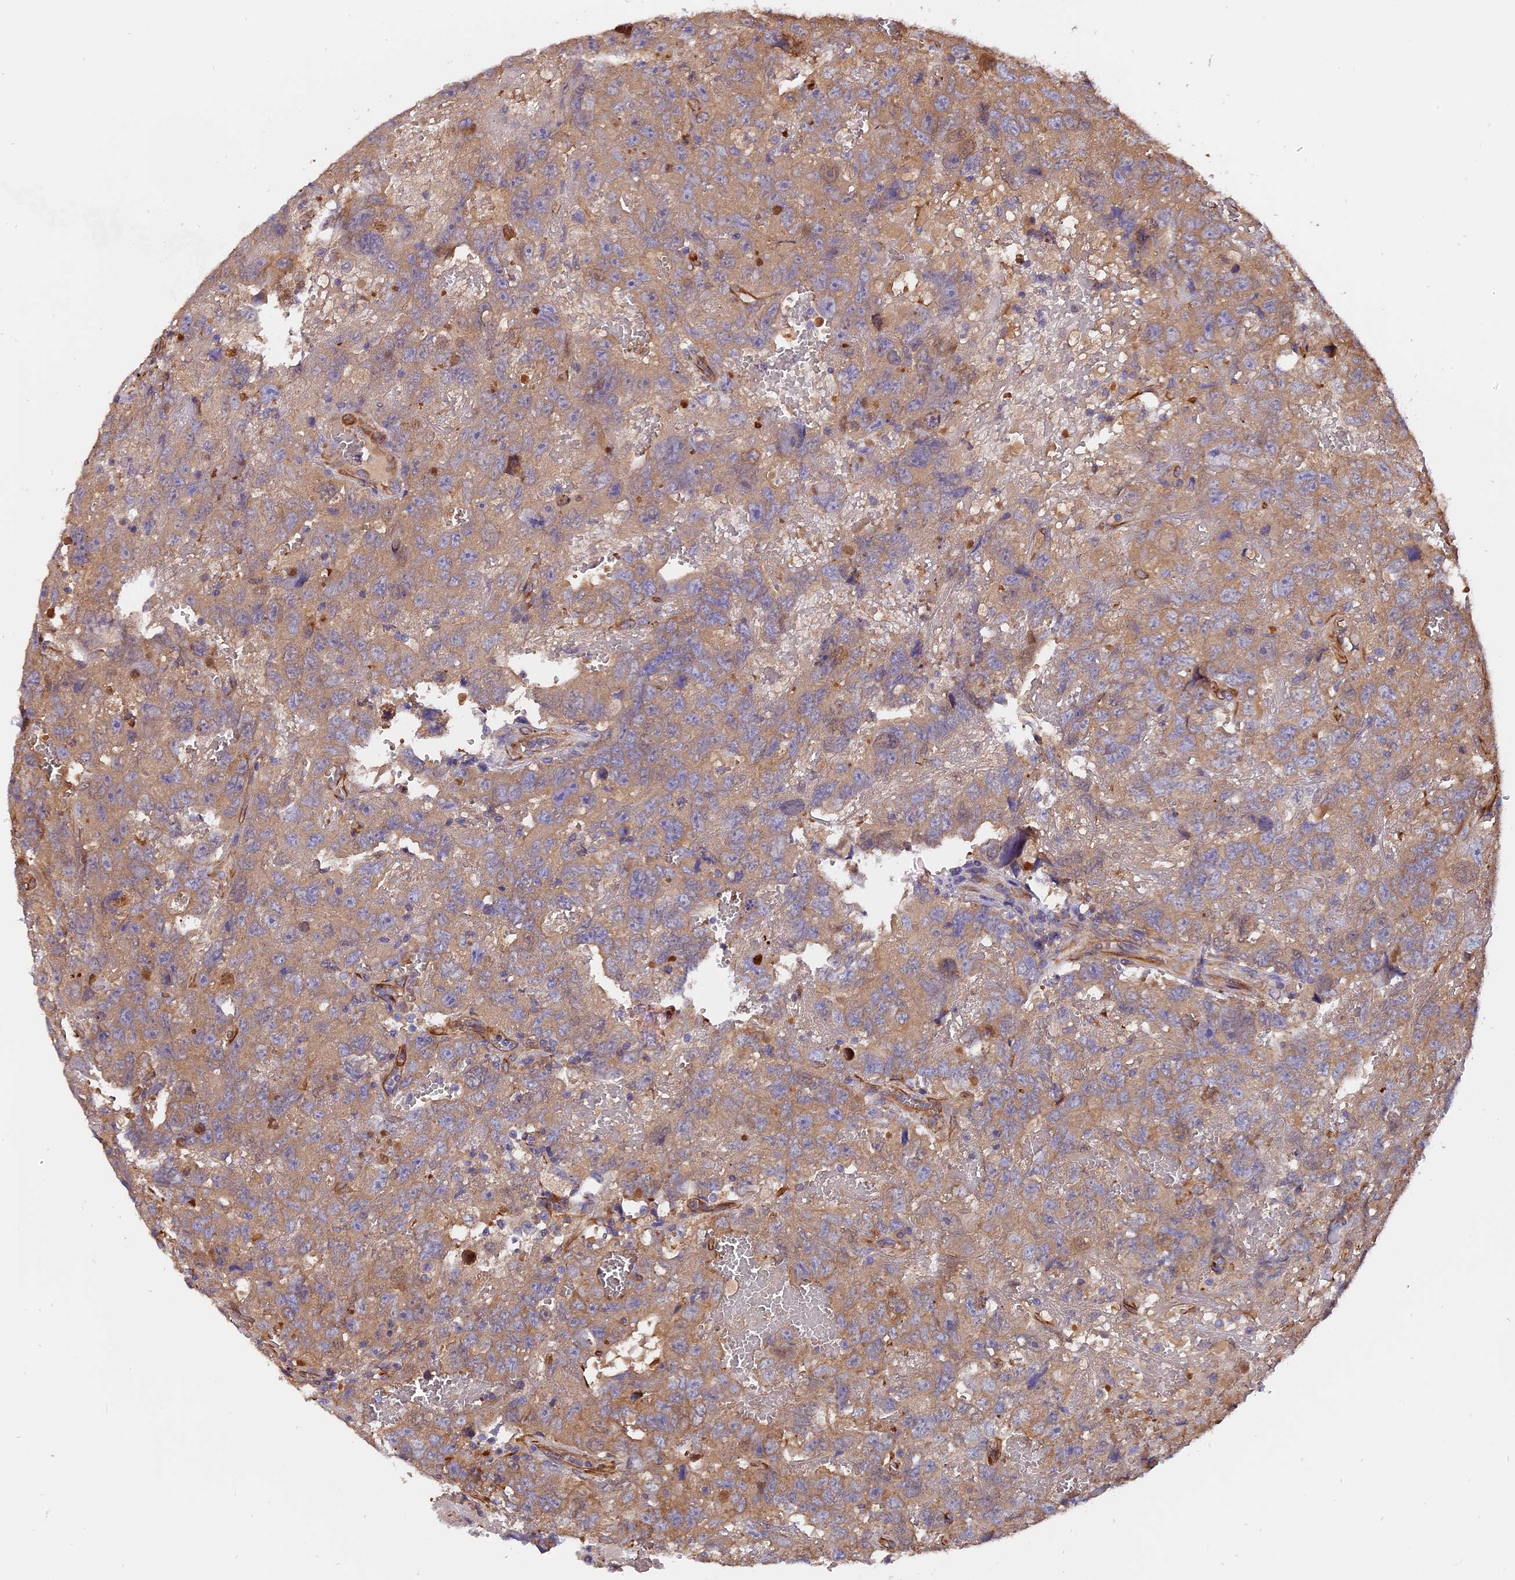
{"staining": {"intensity": "moderate", "quantity": ">75%", "location": "cytoplasmic/membranous"}, "tissue": "testis cancer", "cell_type": "Tumor cells", "image_type": "cancer", "snomed": [{"axis": "morphology", "description": "Carcinoma, Embryonal, NOS"}, {"axis": "topography", "description": "Testis"}], "caption": "This photomicrograph exhibits testis embryonal carcinoma stained with IHC to label a protein in brown. The cytoplasmic/membranous of tumor cells show moderate positivity for the protein. Nuclei are counter-stained blue.", "gene": "FAM118B", "patient": {"sex": "male", "age": 45}}